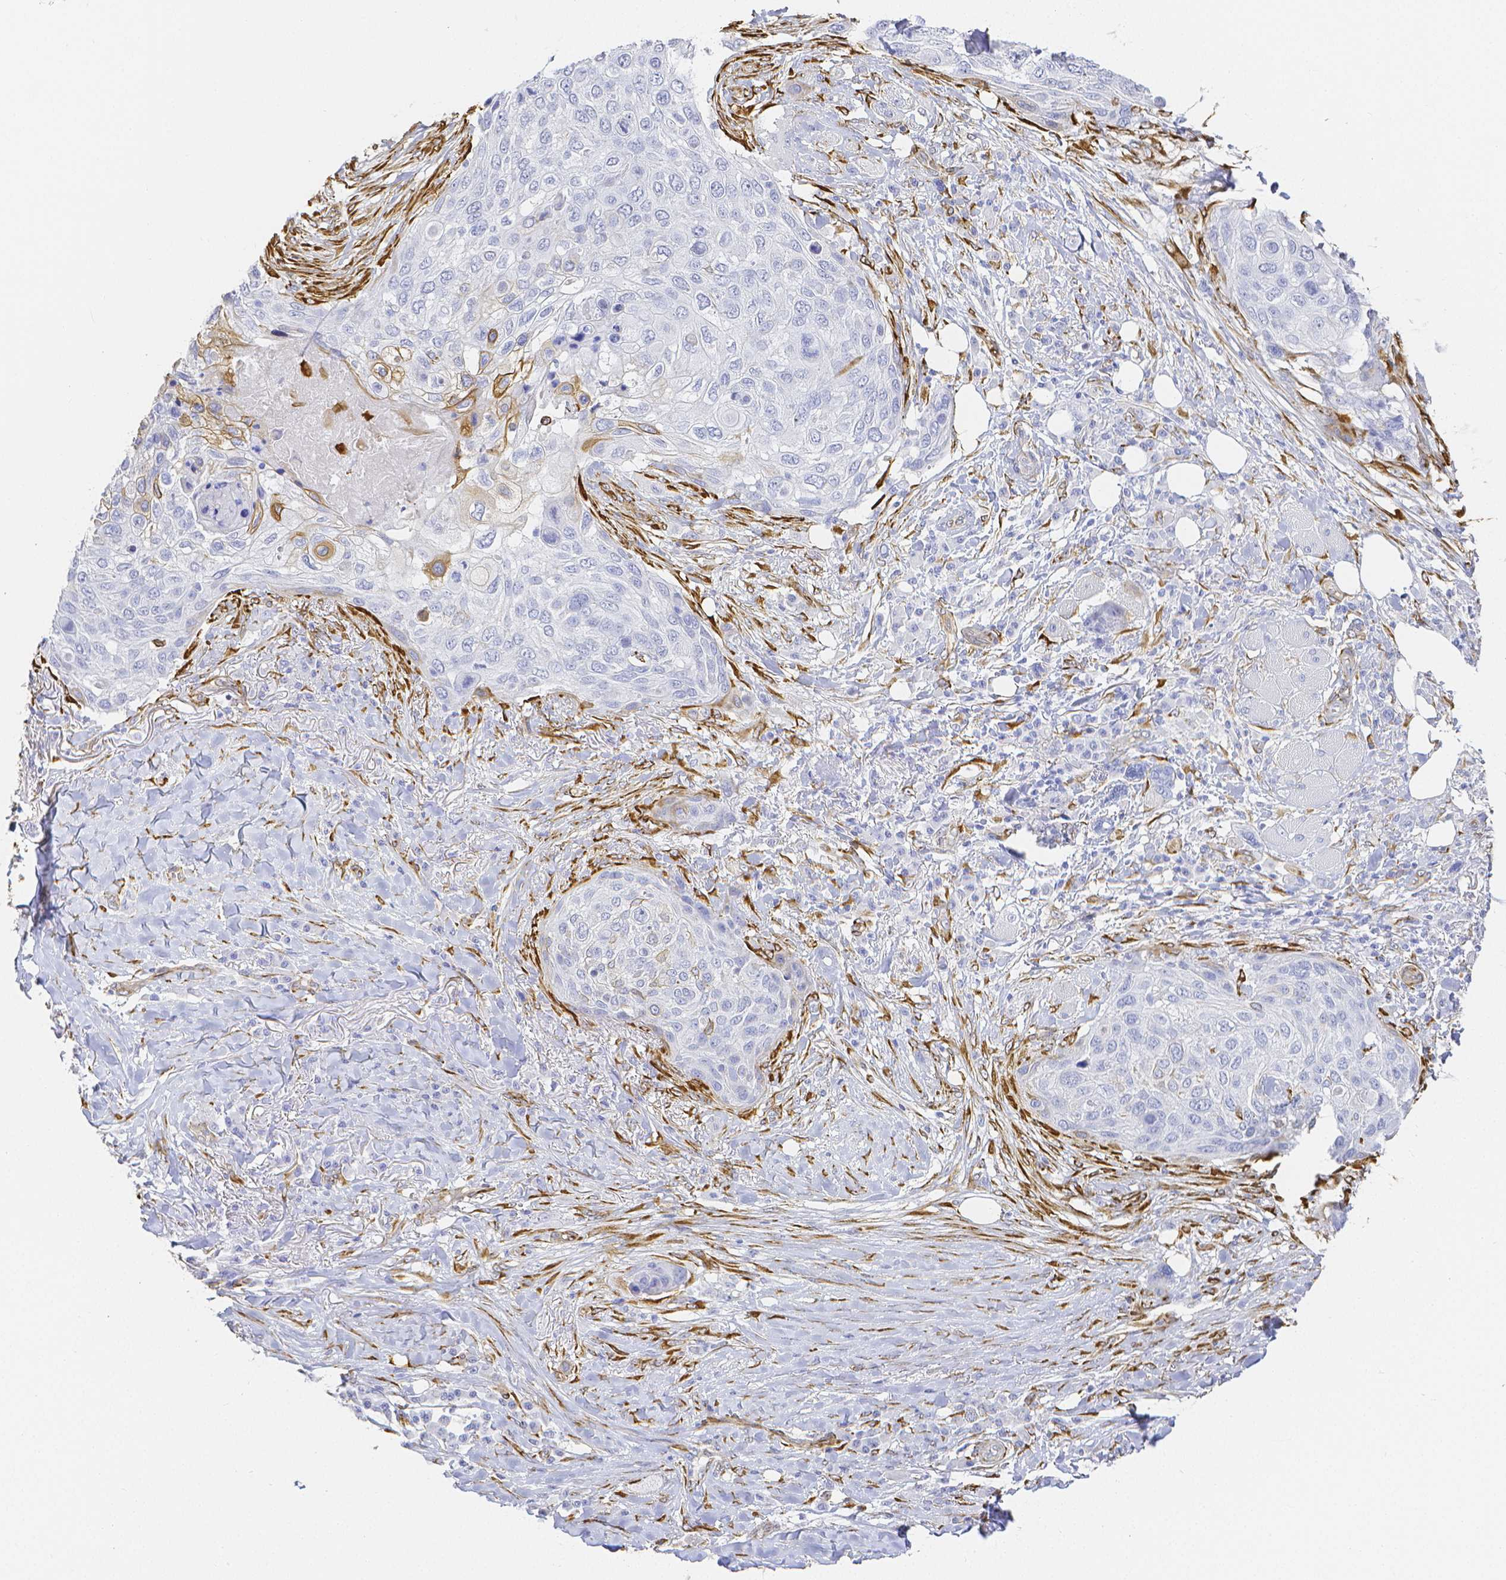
{"staining": {"intensity": "negative", "quantity": "none", "location": "none"}, "tissue": "skin cancer", "cell_type": "Tumor cells", "image_type": "cancer", "snomed": [{"axis": "morphology", "description": "Squamous cell carcinoma, NOS"}, {"axis": "topography", "description": "Skin"}], "caption": "The image displays no staining of tumor cells in skin squamous cell carcinoma. (DAB (3,3'-diaminobenzidine) immunohistochemistry (IHC) visualized using brightfield microscopy, high magnification).", "gene": "SMURF1", "patient": {"sex": "female", "age": 87}}